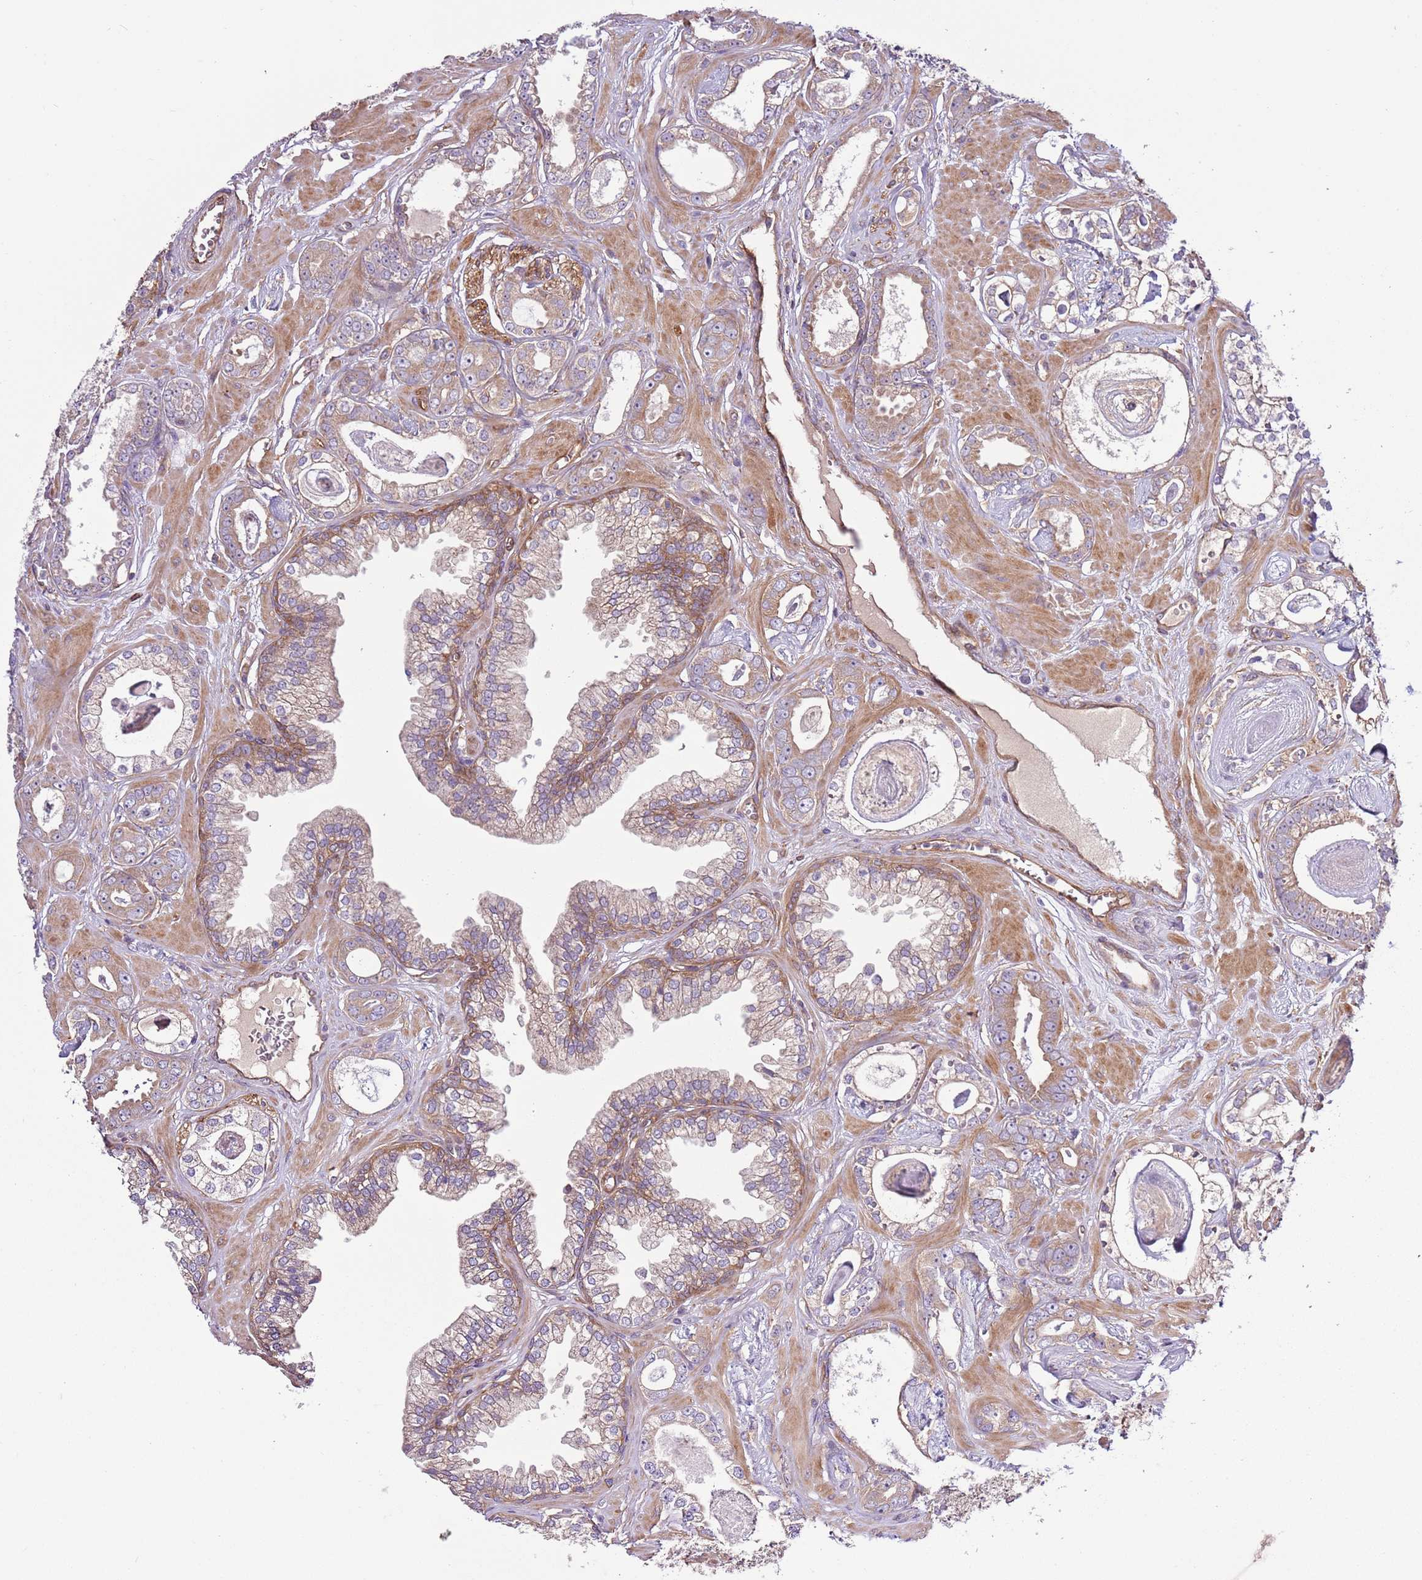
{"staining": {"intensity": "moderate", "quantity": "25%-75%", "location": "cytoplasmic/membranous"}, "tissue": "prostate cancer", "cell_type": "Tumor cells", "image_type": "cancer", "snomed": [{"axis": "morphology", "description": "Adenocarcinoma, Low grade"}, {"axis": "topography", "description": "Prostate"}], "caption": "This image exhibits immunohistochemistry staining of human prostate adenocarcinoma (low-grade), with medium moderate cytoplasmic/membranous positivity in about 25%-75% of tumor cells.", "gene": "GNL1", "patient": {"sex": "male", "age": 60}}